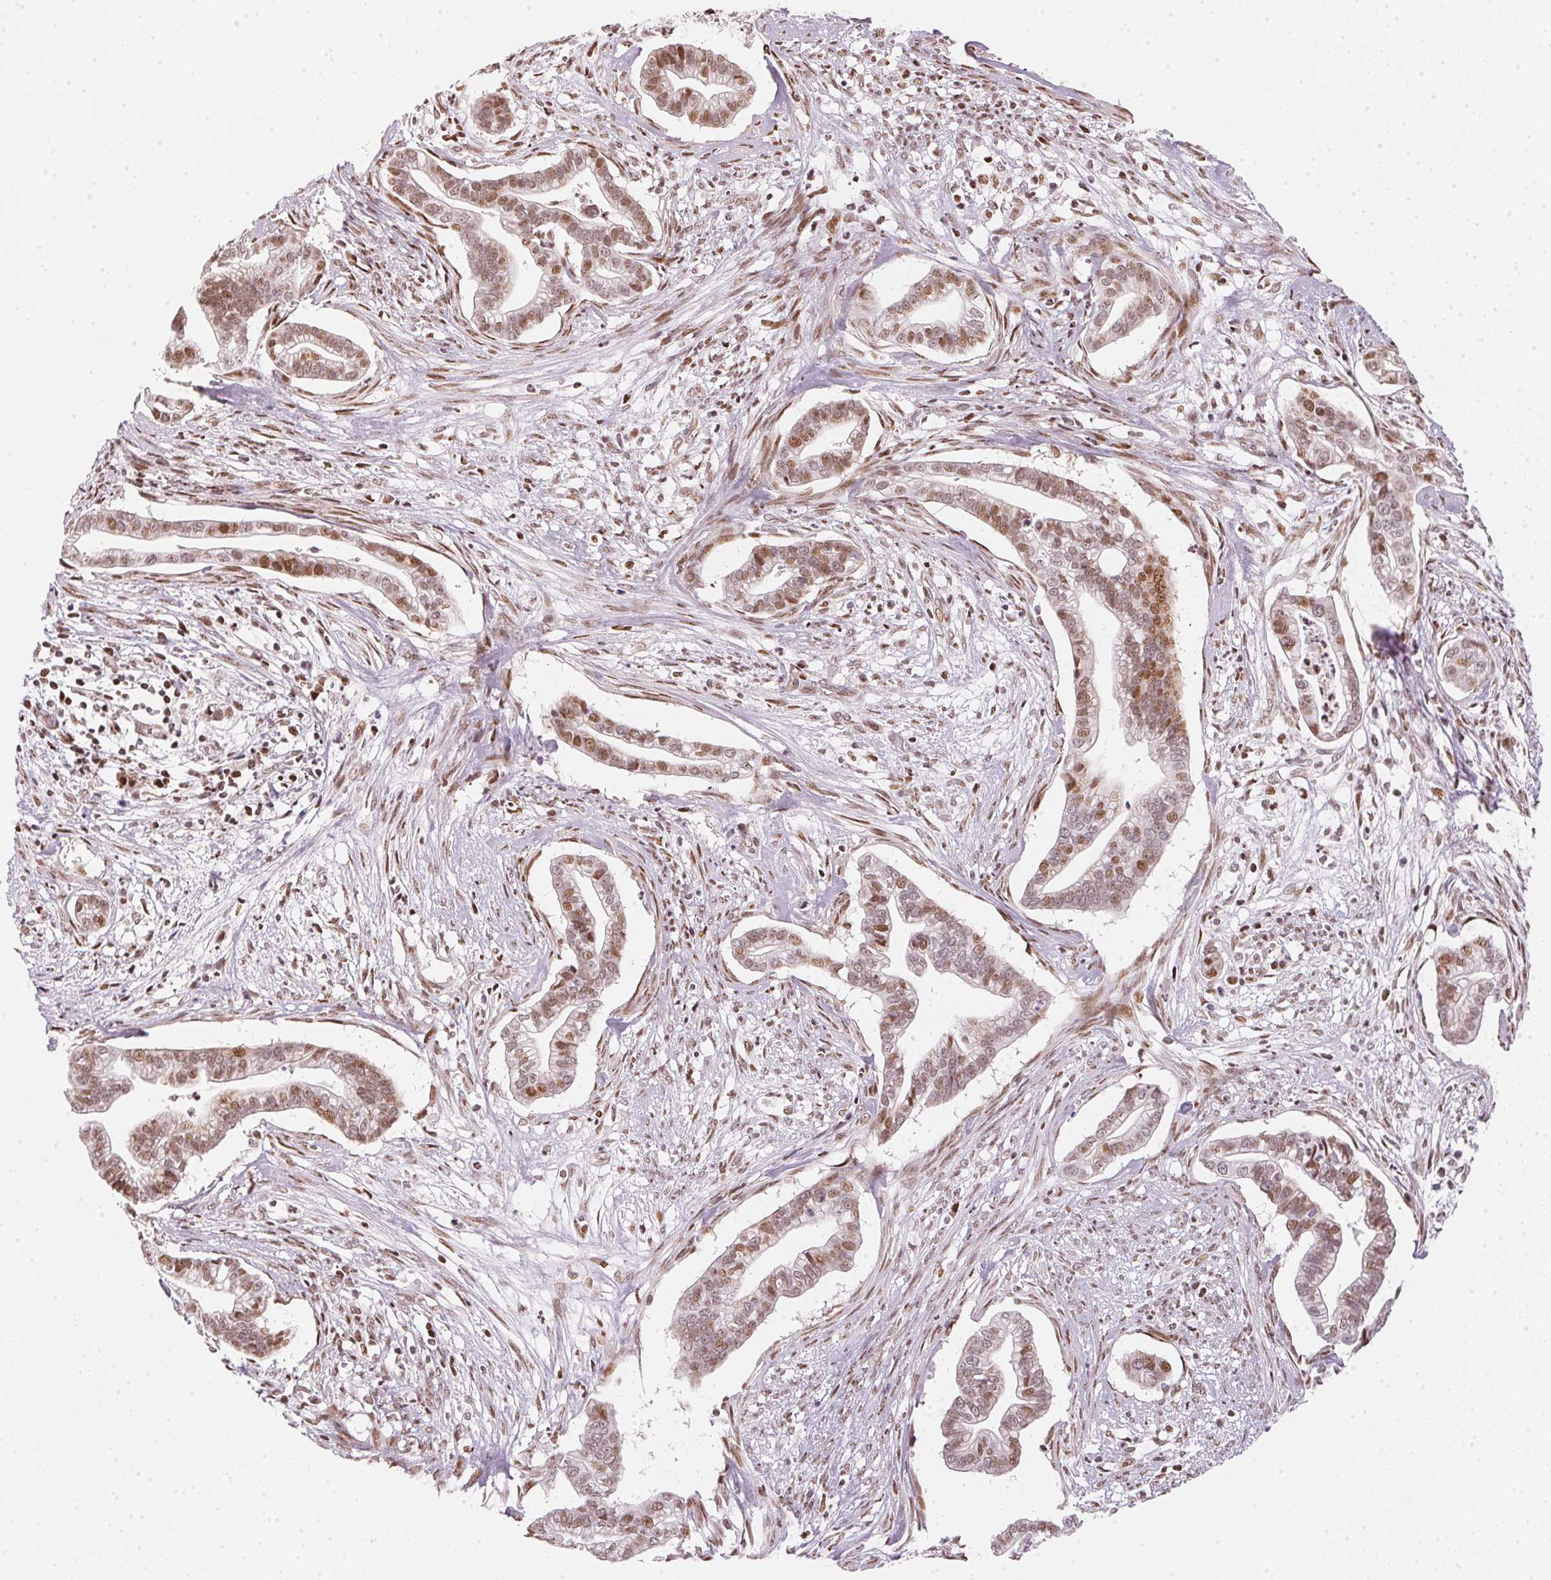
{"staining": {"intensity": "moderate", "quantity": ">75%", "location": "nuclear"}, "tissue": "cervical cancer", "cell_type": "Tumor cells", "image_type": "cancer", "snomed": [{"axis": "morphology", "description": "Adenocarcinoma, NOS"}, {"axis": "topography", "description": "Cervix"}], "caption": "IHC image of cervical adenocarcinoma stained for a protein (brown), which shows medium levels of moderate nuclear staining in about >75% of tumor cells.", "gene": "KAT6A", "patient": {"sex": "female", "age": 62}}